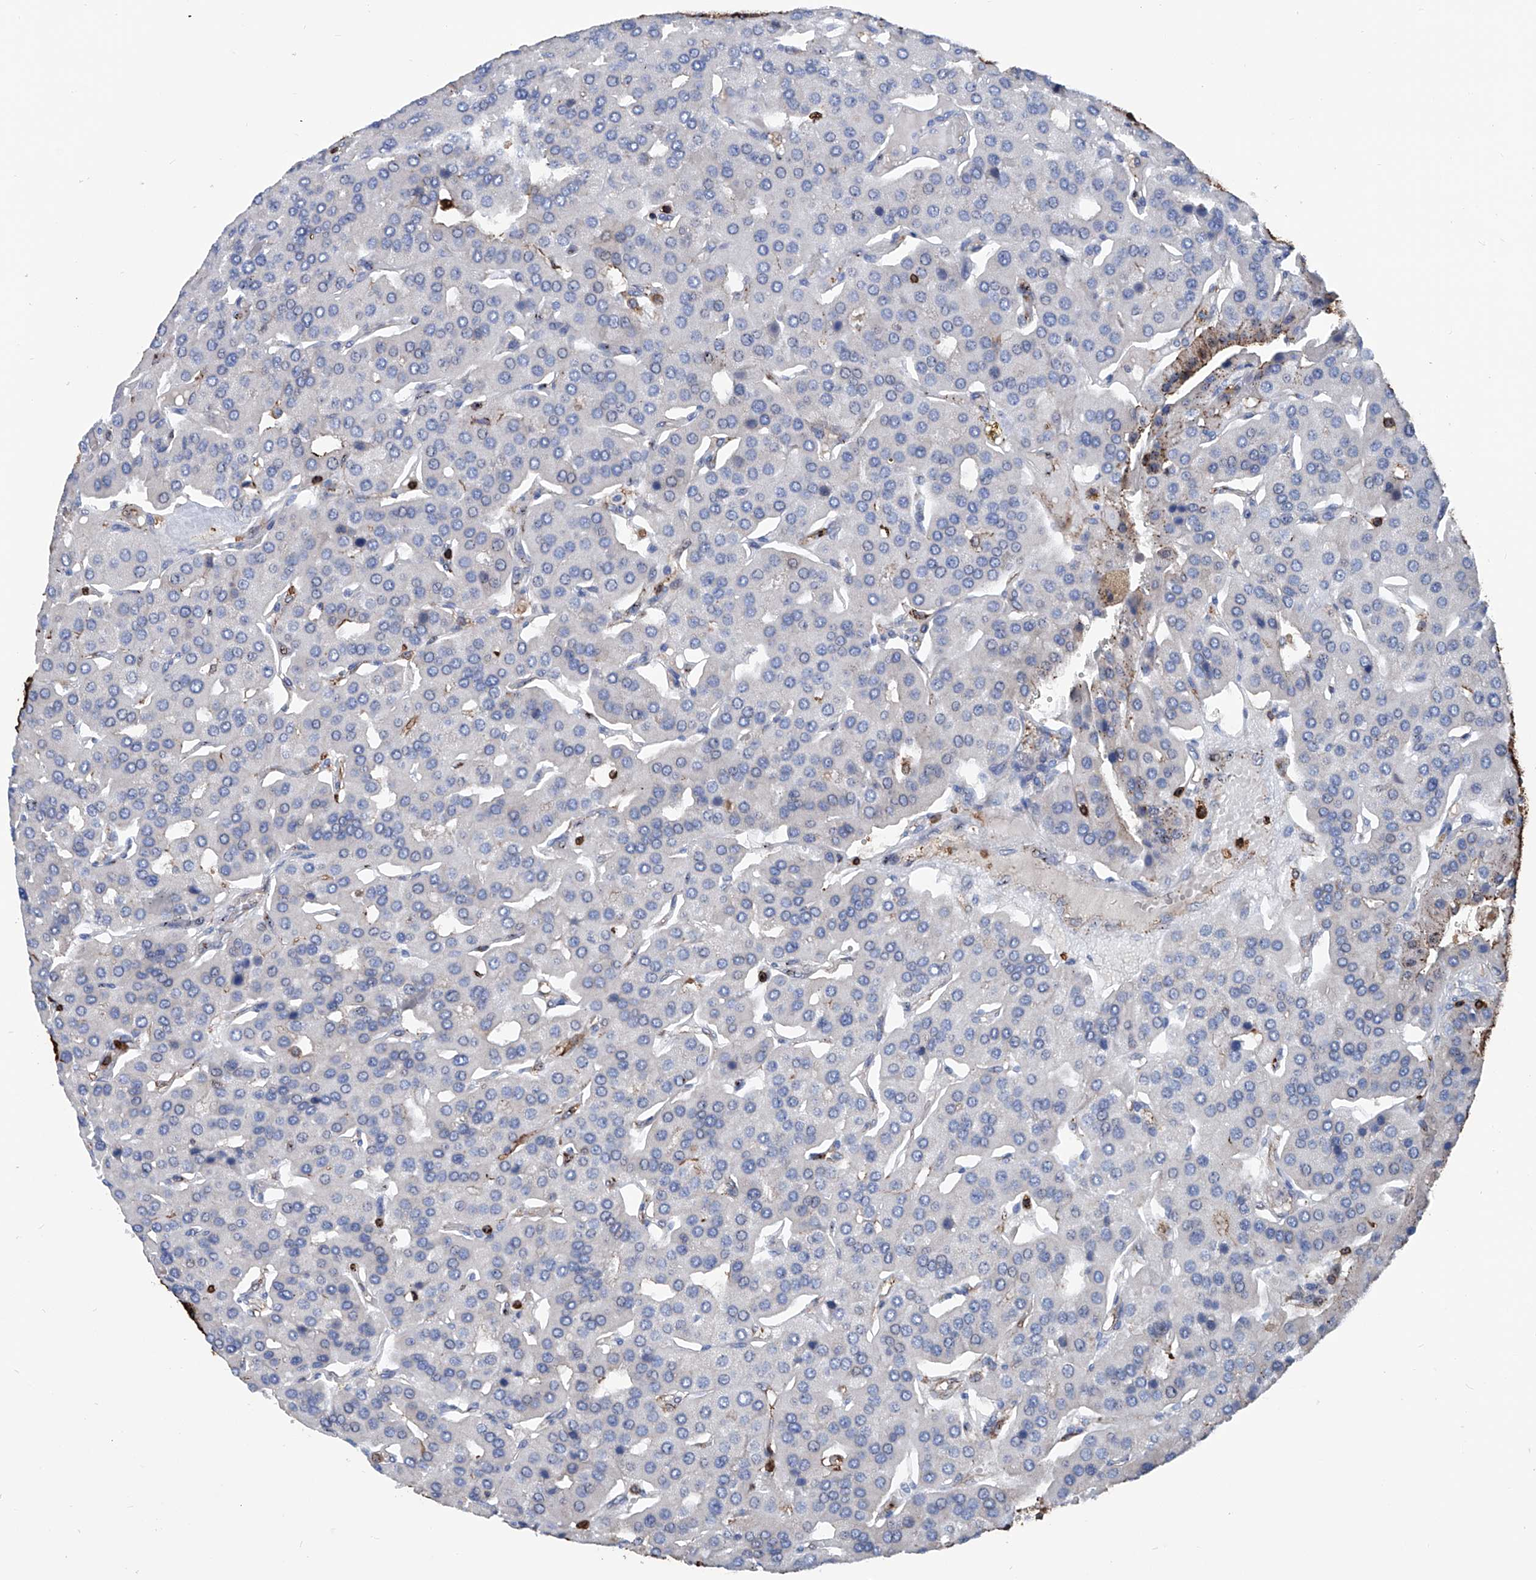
{"staining": {"intensity": "negative", "quantity": "none", "location": "none"}, "tissue": "parathyroid gland", "cell_type": "Glandular cells", "image_type": "normal", "snomed": [{"axis": "morphology", "description": "Normal tissue, NOS"}, {"axis": "morphology", "description": "Adenoma, NOS"}, {"axis": "topography", "description": "Parathyroid gland"}], "caption": "Micrograph shows no significant protein expression in glandular cells of benign parathyroid gland.", "gene": "ZNF484", "patient": {"sex": "female", "age": 86}}